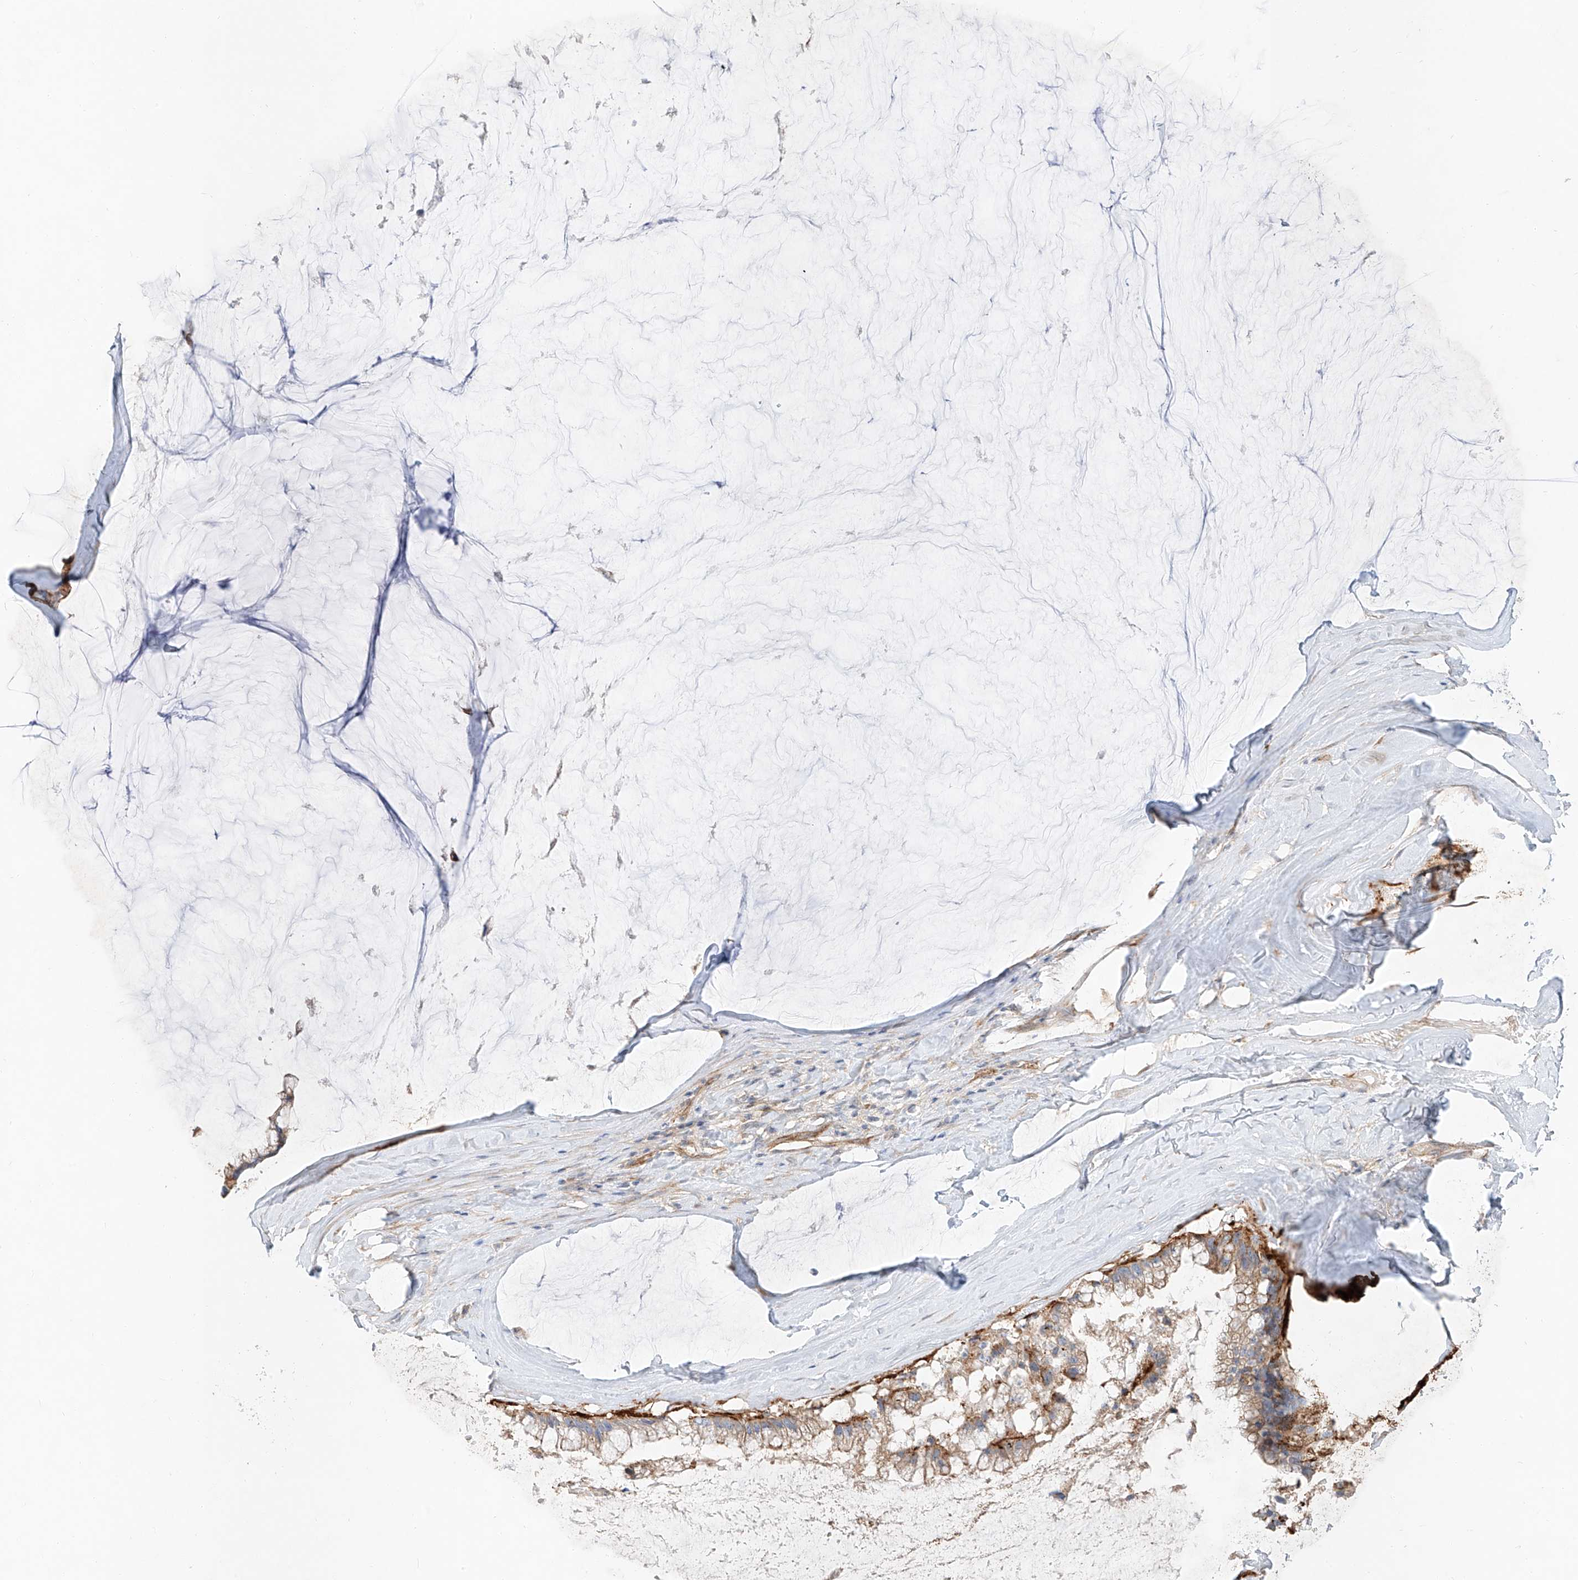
{"staining": {"intensity": "weak", "quantity": ">75%", "location": "cytoplasmic/membranous"}, "tissue": "ovarian cancer", "cell_type": "Tumor cells", "image_type": "cancer", "snomed": [{"axis": "morphology", "description": "Cystadenocarcinoma, mucinous, NOS"}, {"axis": "topography", "description": "Ovary"}], "caption": "DAB (3,3'-diaminobenzidine) immunohistochemical staining of human ovarian cancer exhibits weak cytoplasmic/membranous protein expression in about >75% of tumor cells. The staining was performed using DAB, with brown indicating positive protein expression. Nuclei are stained blue with hematoxylin.", "gene": "AJM1", "patient": {"sex": "female", "age": 39}}